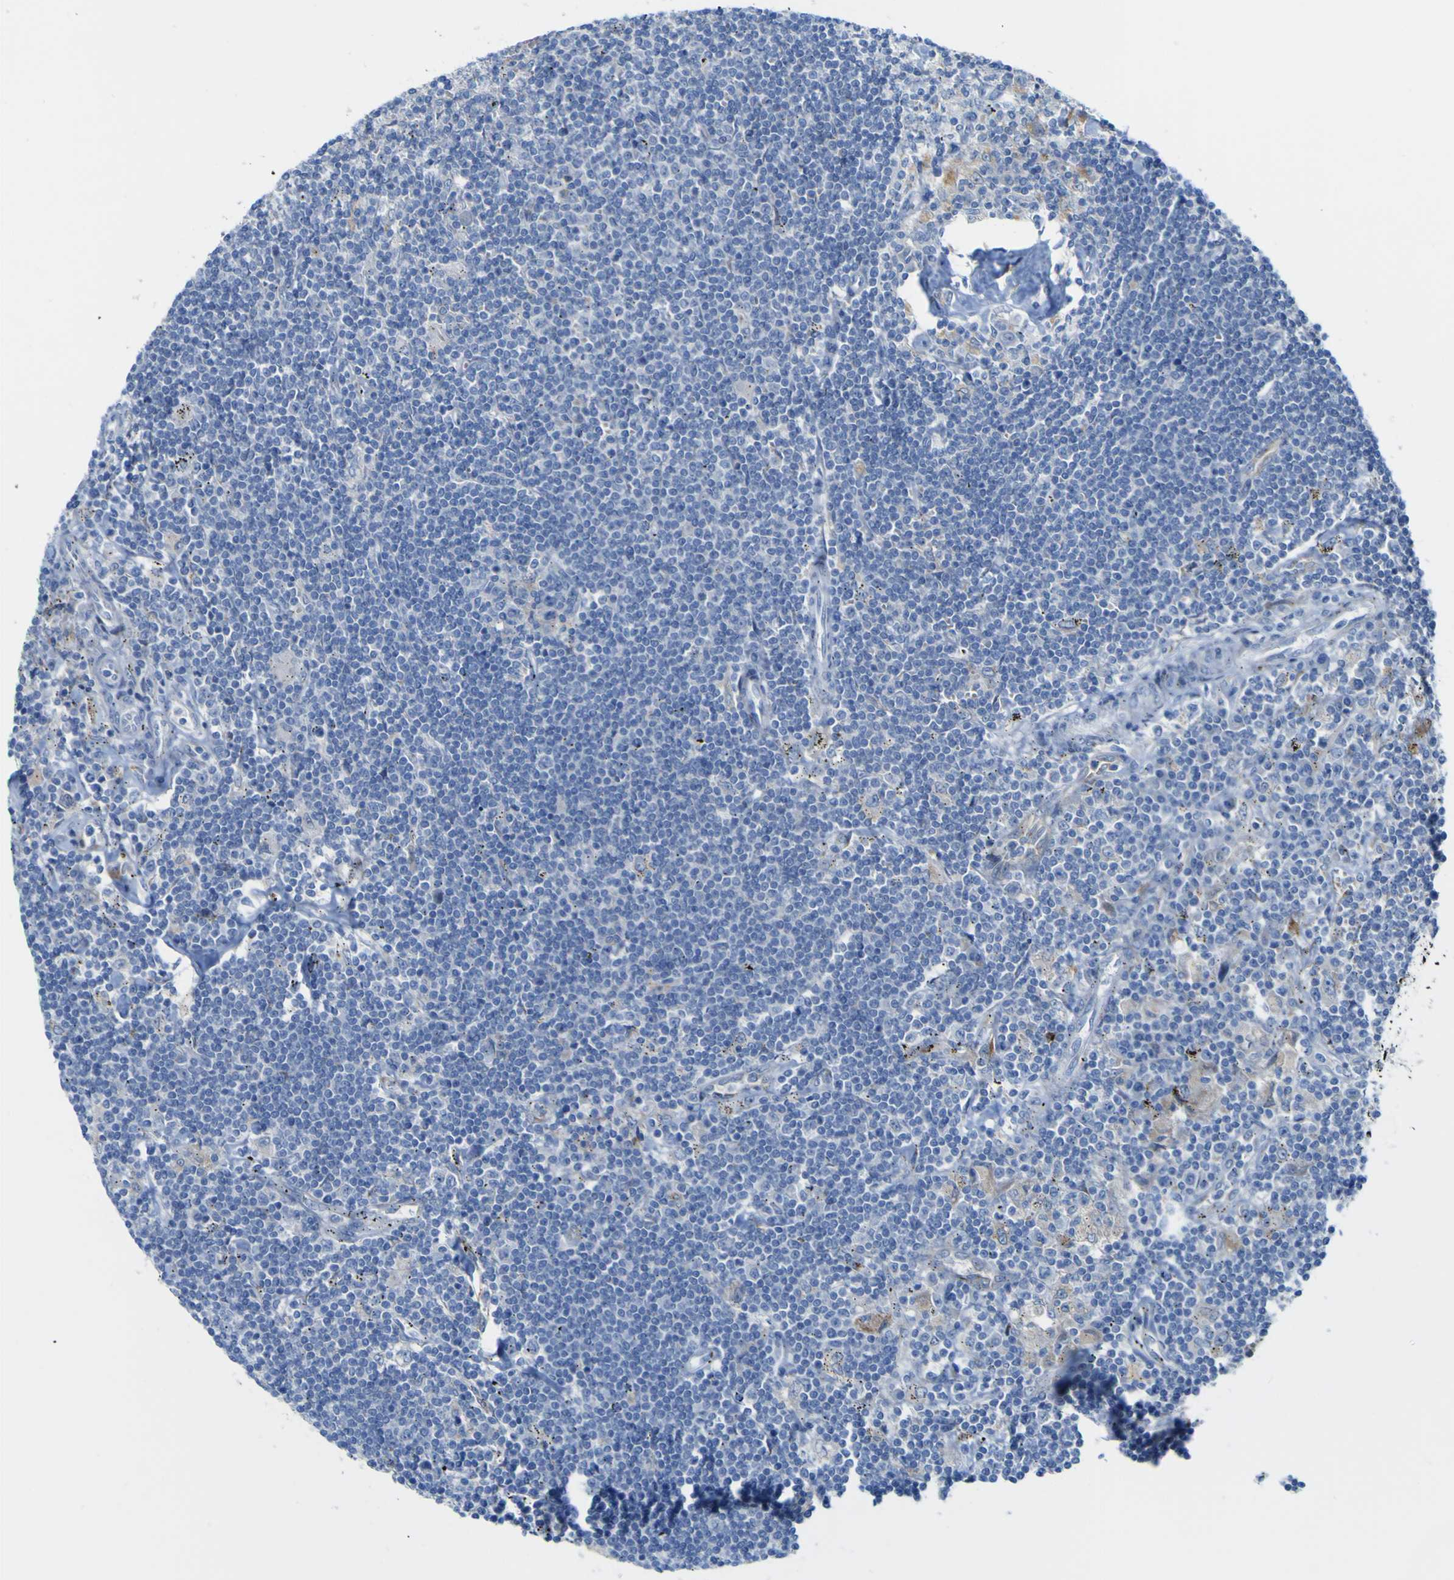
{"staining": {"intensity": "negative", "quantity": "none", "location": "none"}, "tissue": "lymphoma", "cell_type": "Tumor cells", "image_type": "cancer", "snomed": [{"axis": "morphology", "description": "Malignant lymphoma, non-Hodgkin's type, Low grade"}, {"axis": "topography", "description": "Spleen"}], "caption": "A high-resolution photomicrograph shows immunohistochemistry (IHC) staining of low-grade malignant lymphoma, non-Hodgkin's type, which shows no significant staining in tumor cells.", "gene": "PTPRF", "patient": {"sex": "male", "age": 76}}